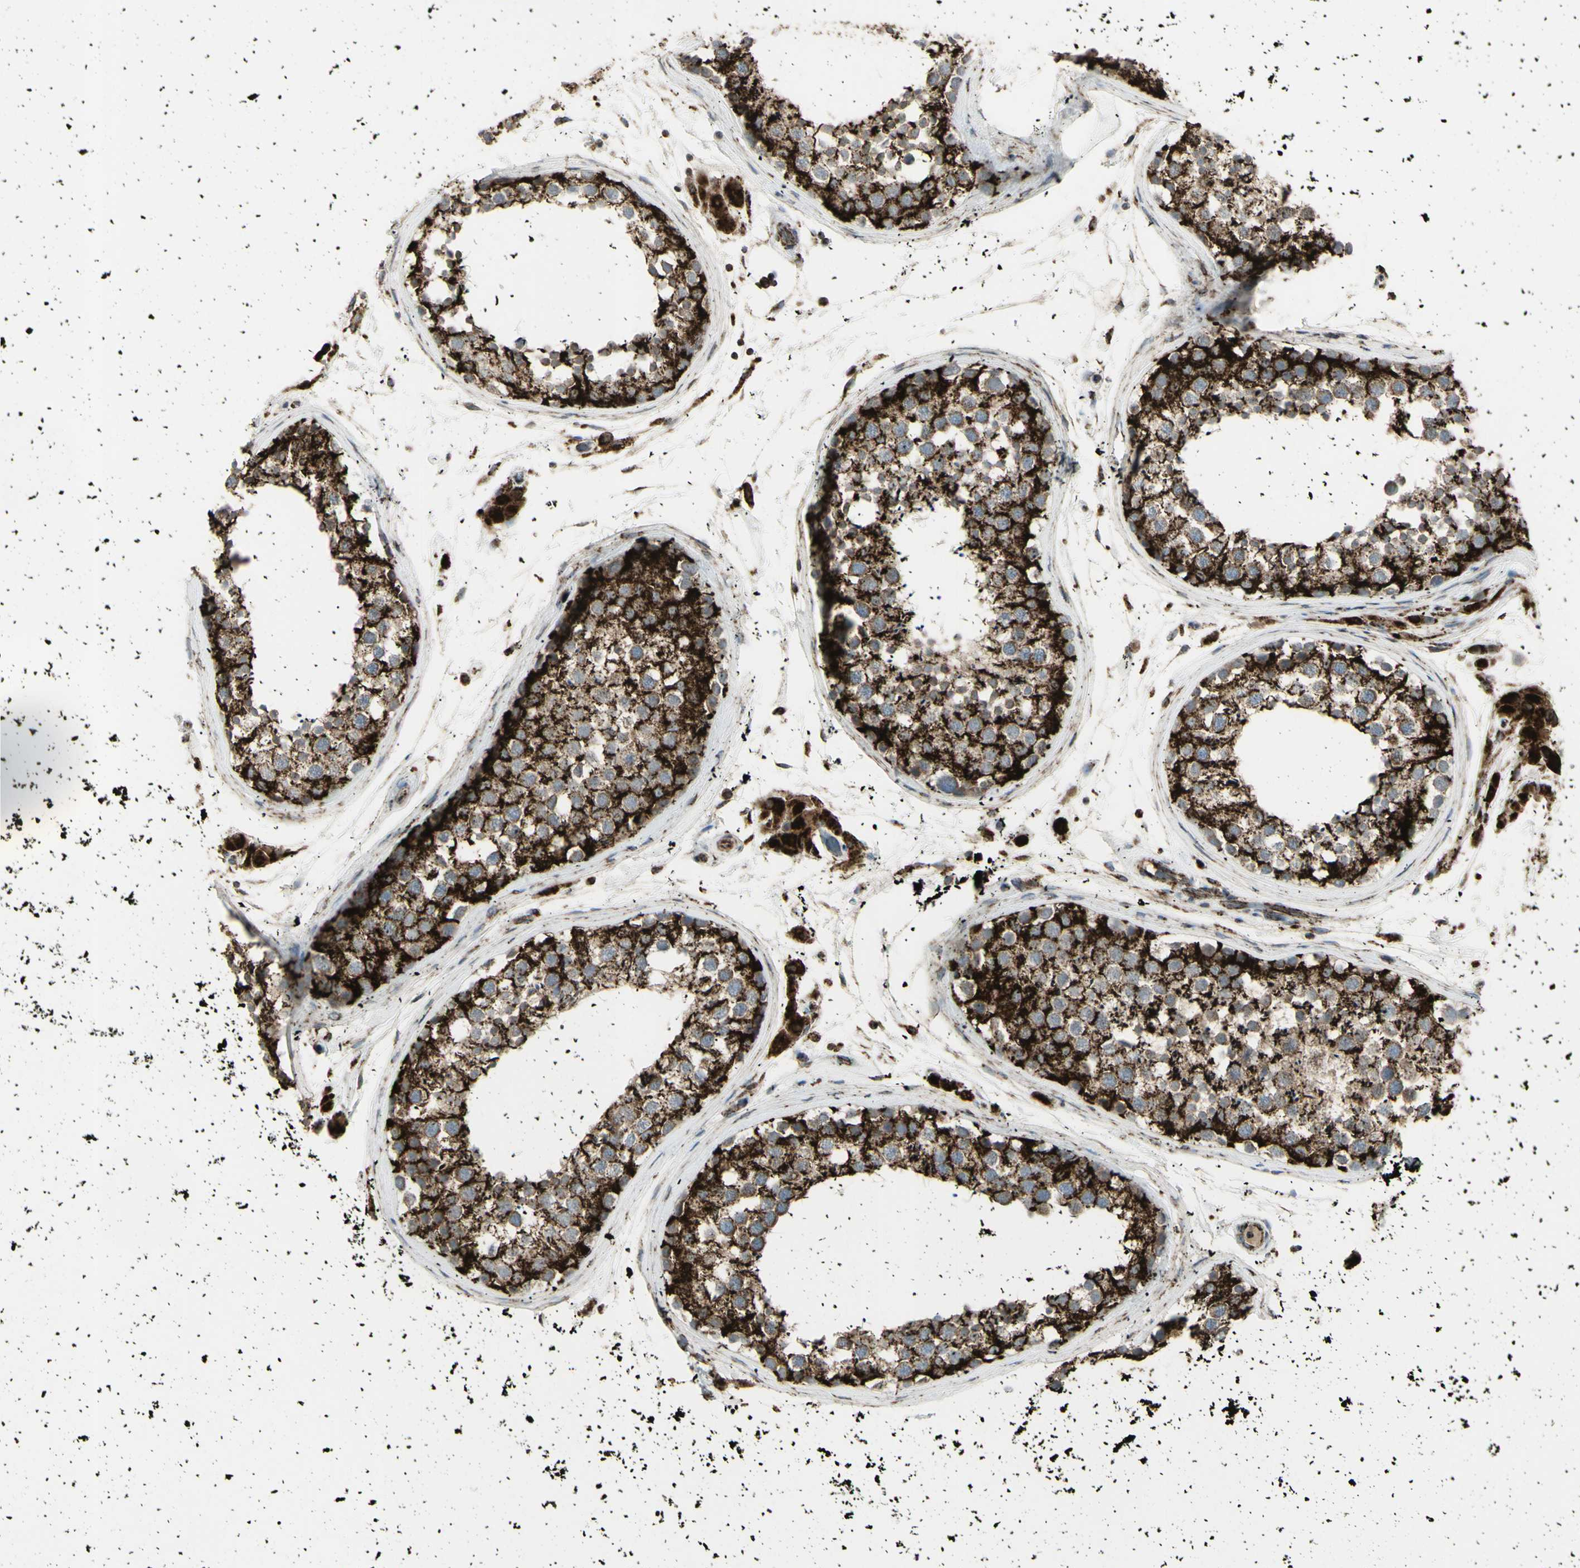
{"staining": {"intensity": "strong", "quantity": ">75%", "location": "cytoplasmic/membranous"}, "tissue": "testis", "cell_type": "Cells in seminiferous ducts", "image_type": "normal", "snomed": [{"axis": "morphology", "description": "Normal tissue, NOS"}, {"axis": "topography", "description": "Testis"}], "caption": "Immunohistochemistry (IHC) photomicrograph of benign testis stained for a protein (brown), which displays high levels of strong cytoplasmic/membranous staining in about >75% of cells in seminiferous ducts.", "gene": "CYB5R1", "patient": {"sex": "male", "age": 46}}